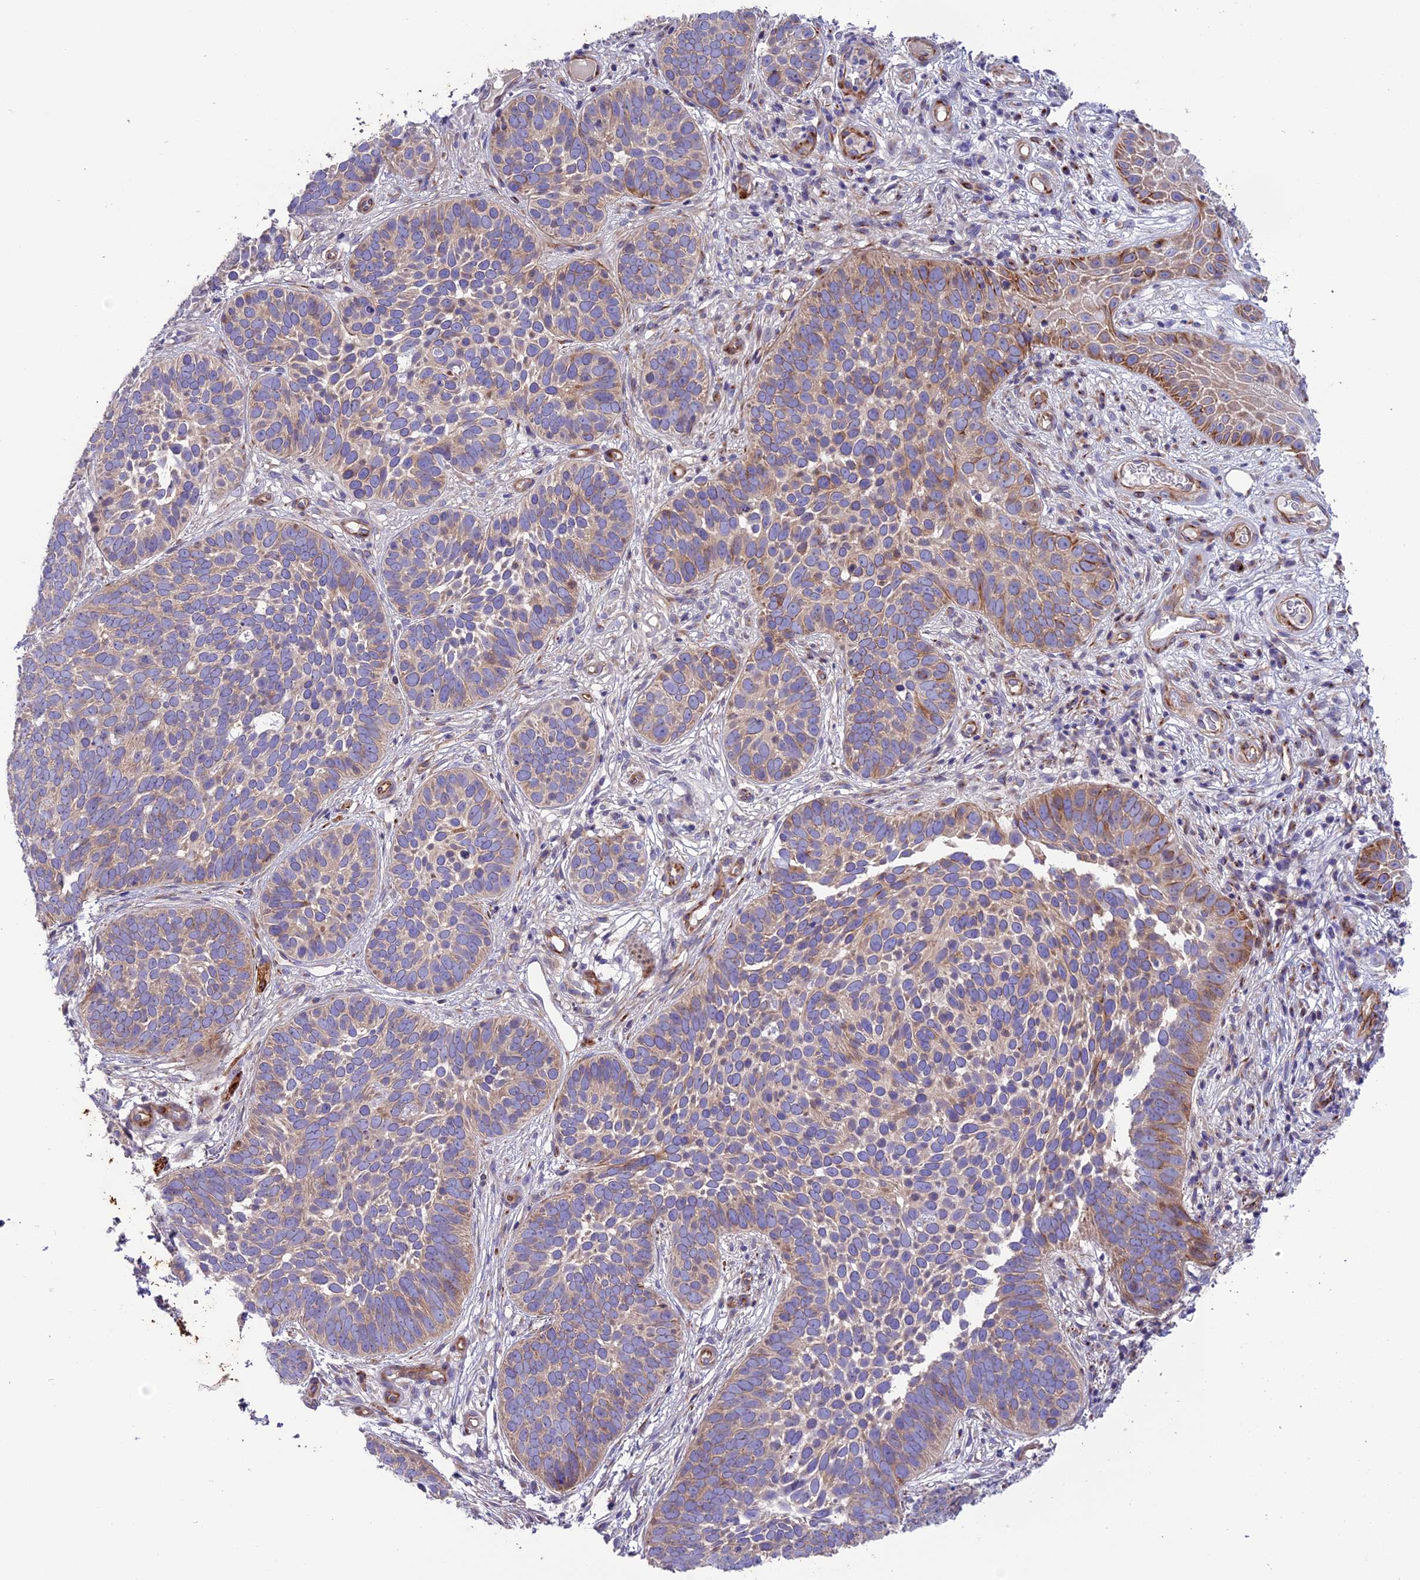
{"staining": {"intensity": "moderate", "quantity": "25%-75%", "location": "cytoplasmic/membranous"}, "tissue": "skin cancer", "cell_type": "Tumor cells", "image_type": "cancer", "snomed": [{"axis": "morphology", "description": "Basal cell carcinoma"}, {"axis": "topography", "description": "Skin"}], "caption": "IHC of basal cell carcinoma (skin) exhibits medium levels of moderate cytoplasmic/membranous staining in approximately 25%-75% of tumor cells.", "gene": "CD99L2", "patient": {"sex": "male", "age": 89}}